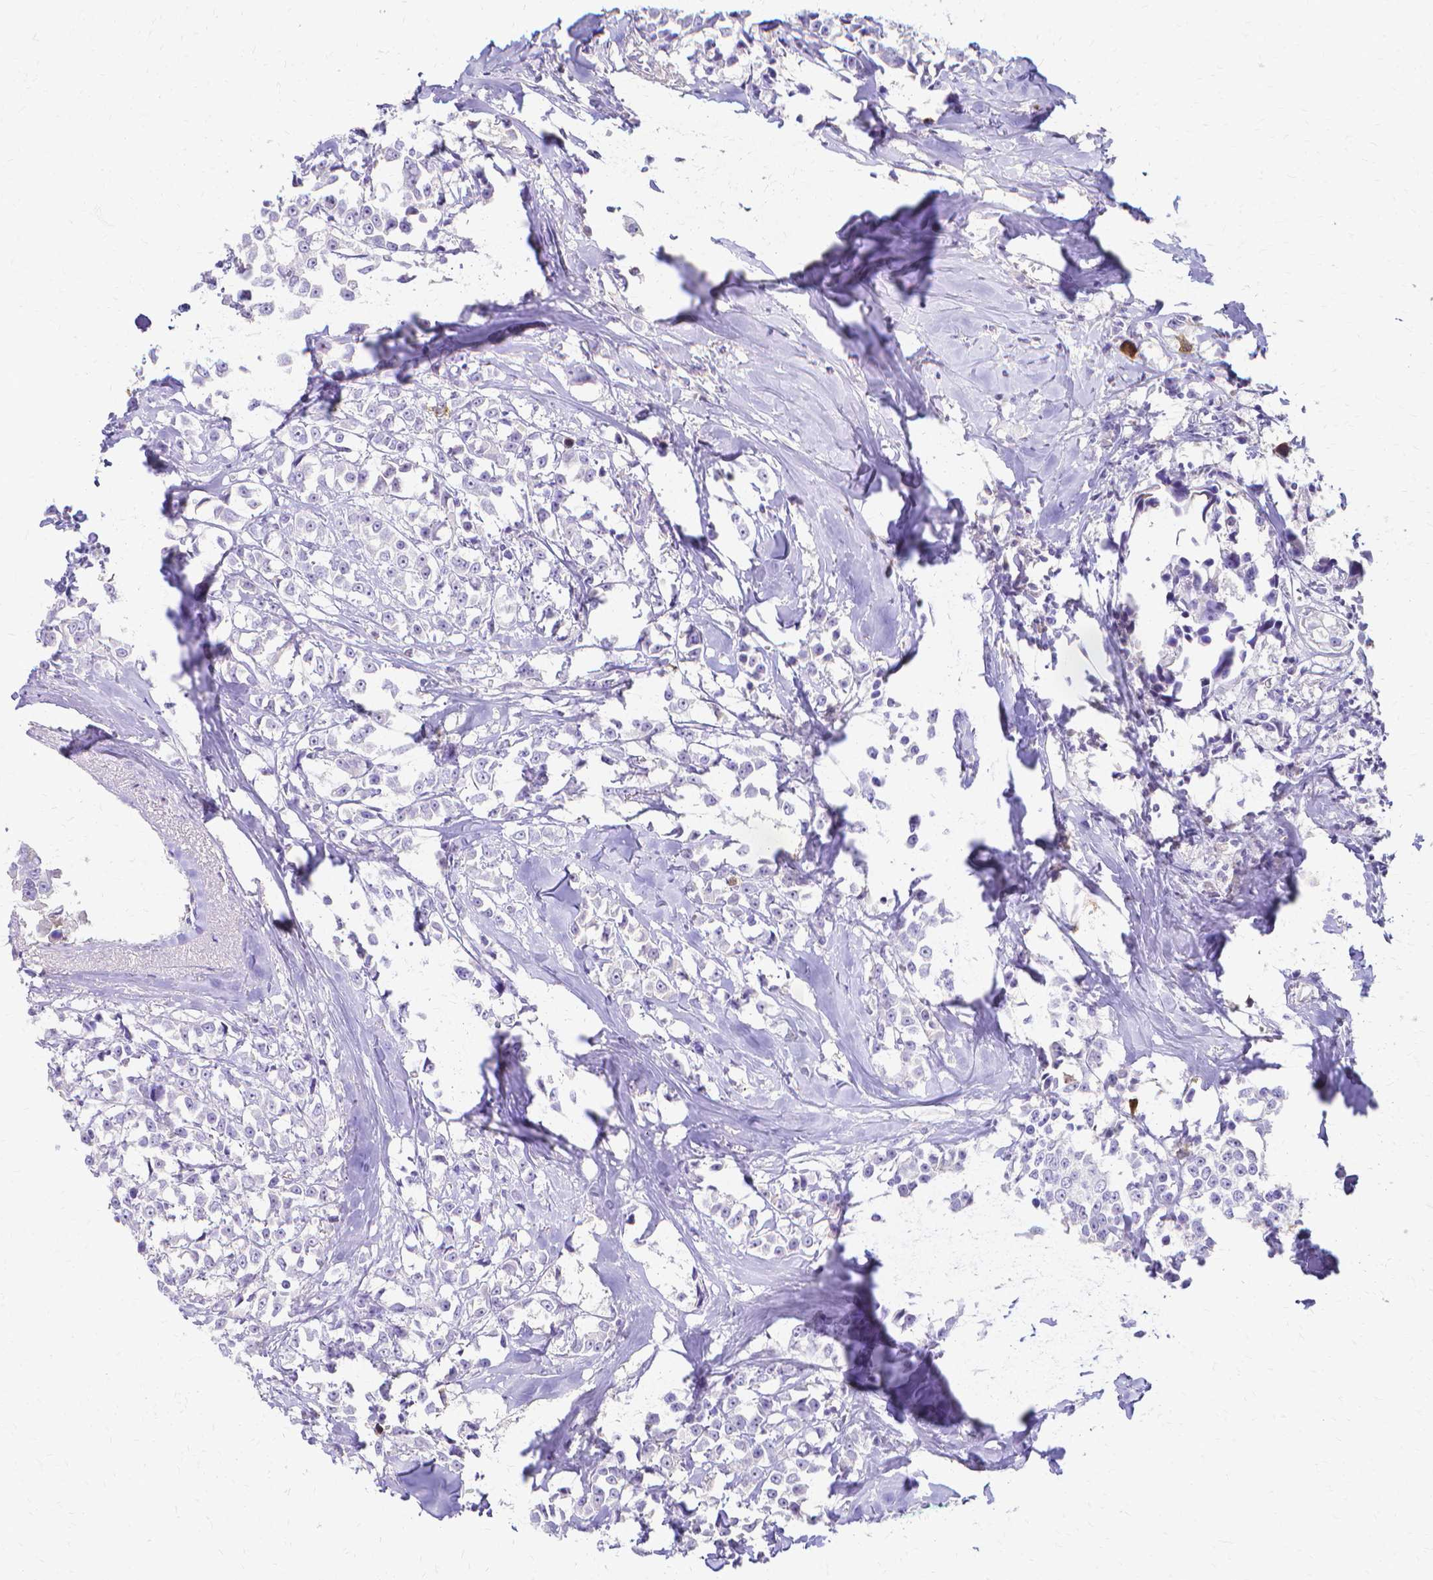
{"staining": {"intensity": "strong", "quantity": "<25%", "location": "cytoplasmic/membranous"}, "tissue": "breast cancer", "cell_type": "Tumor cells", "image_type": "cancer", "snomed": [{"axis": "morphology", "description": "Duct carcinoma"}, {"axis": "topography", "description": "Breast"}], "caption": "Protein staining shows strong cytoplasmic/membranous expression in approximately <25% of tumor cells in breast cancer (intraductal carcinoma).", "gene": "CCNB1", "patient": {"sex": "female", "age": 80}}